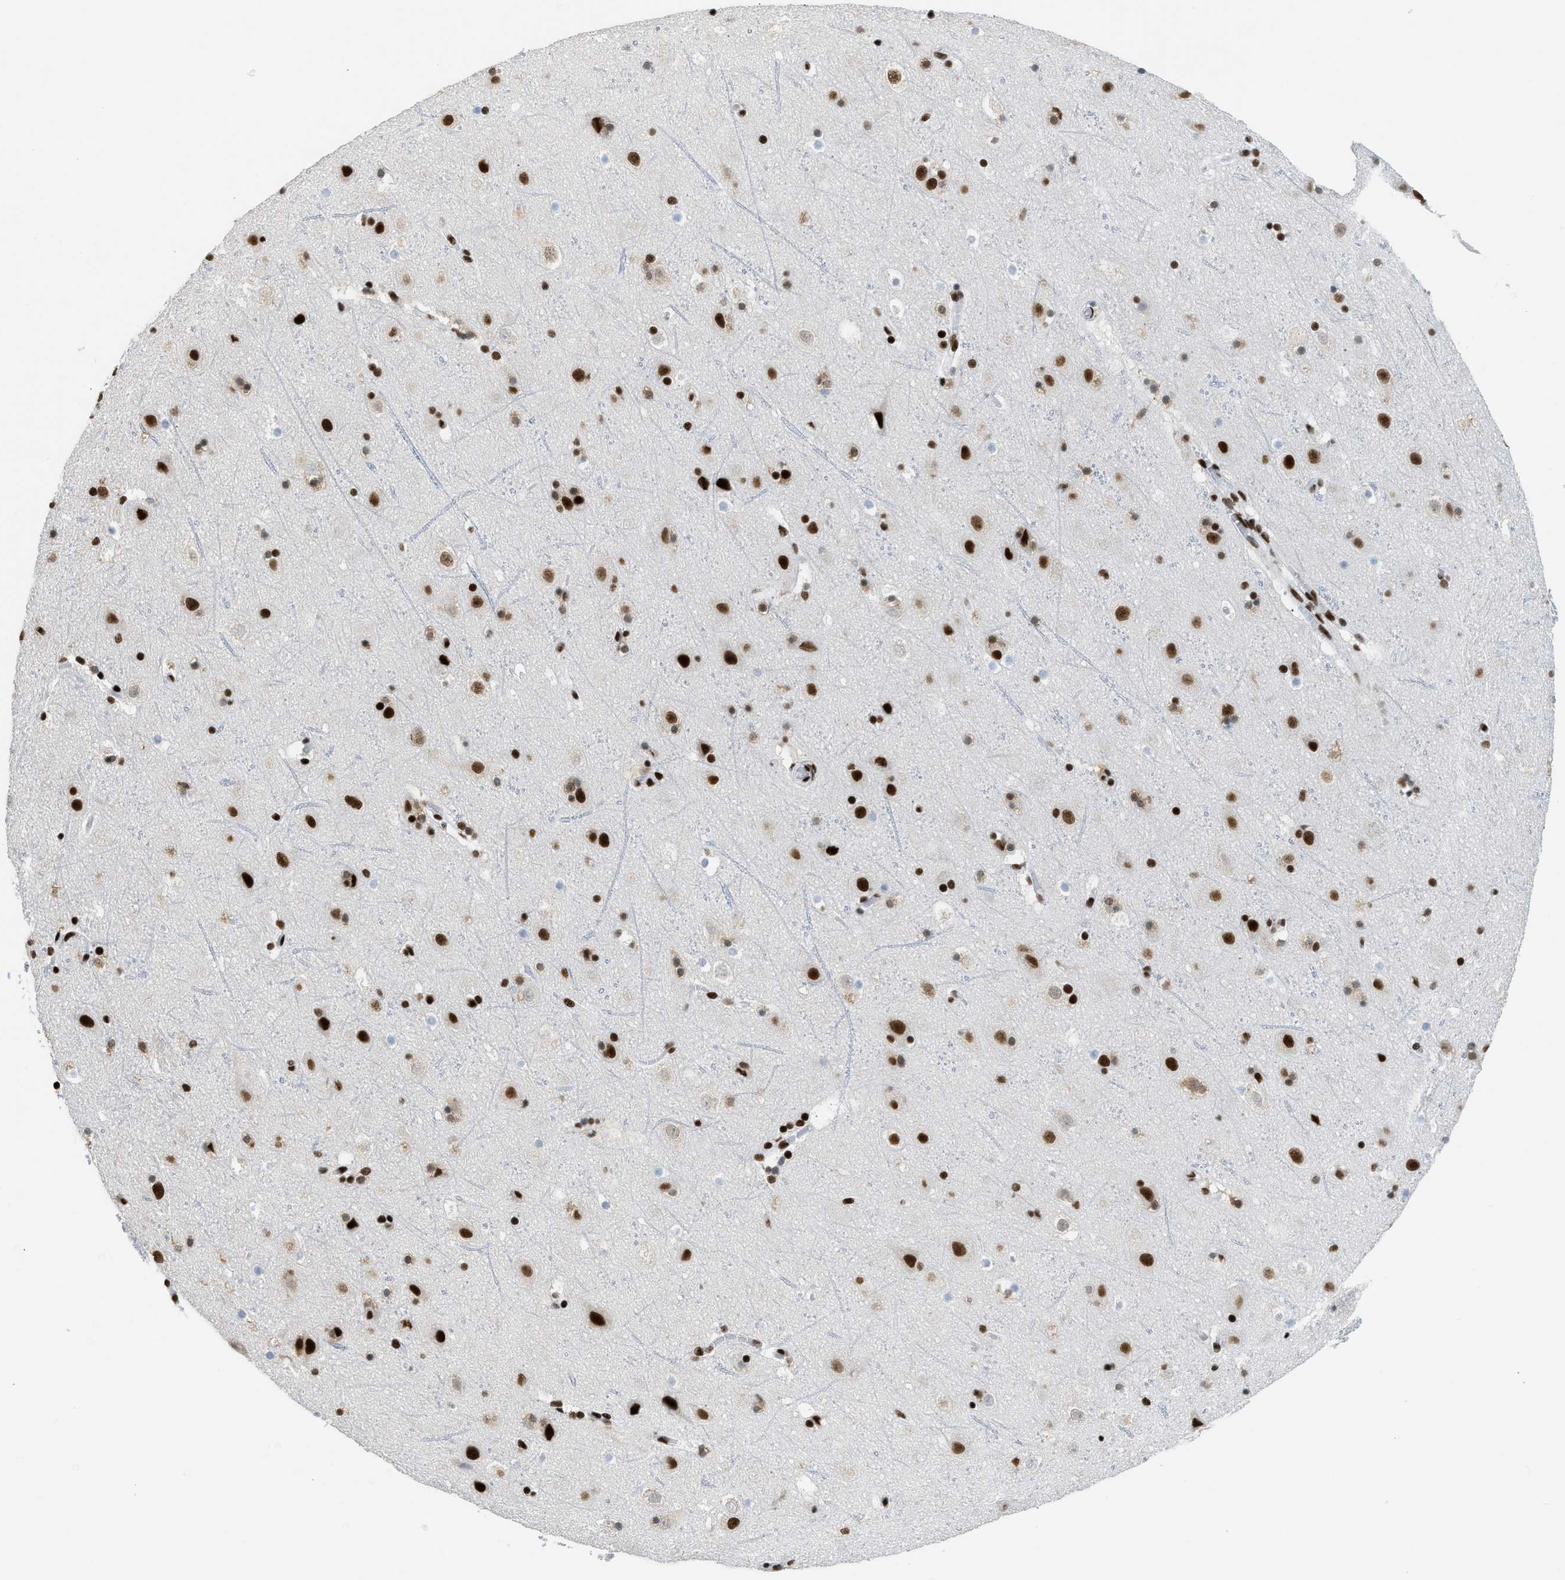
{"staining": {"intensity": "strong", "quantity": ">75%", "location": "nuclear"}, "tissue": "cerebral cortex", "cell_type": "Endothelial cells", "image_type": "normal", "snomed": [{"axis": "morphology", "description": "Normal tissue, NOS"}, {"axis": "topography", "description": "Cerebral cortex"}], "caption": "Immunohistochemistry (IHC) (DAB (3,3'-diaminobenzidine)) staining of unremarkable cerebral cortex shows strong nuclear protein expression in about >75% of endothelial cells. The staining was performed using DAB, with brown indicating positive protein expression. Nuclei are stained blue with hematoxylin.", "gene": "PIF1", "patient": {"sex": "male", "age": 45}}